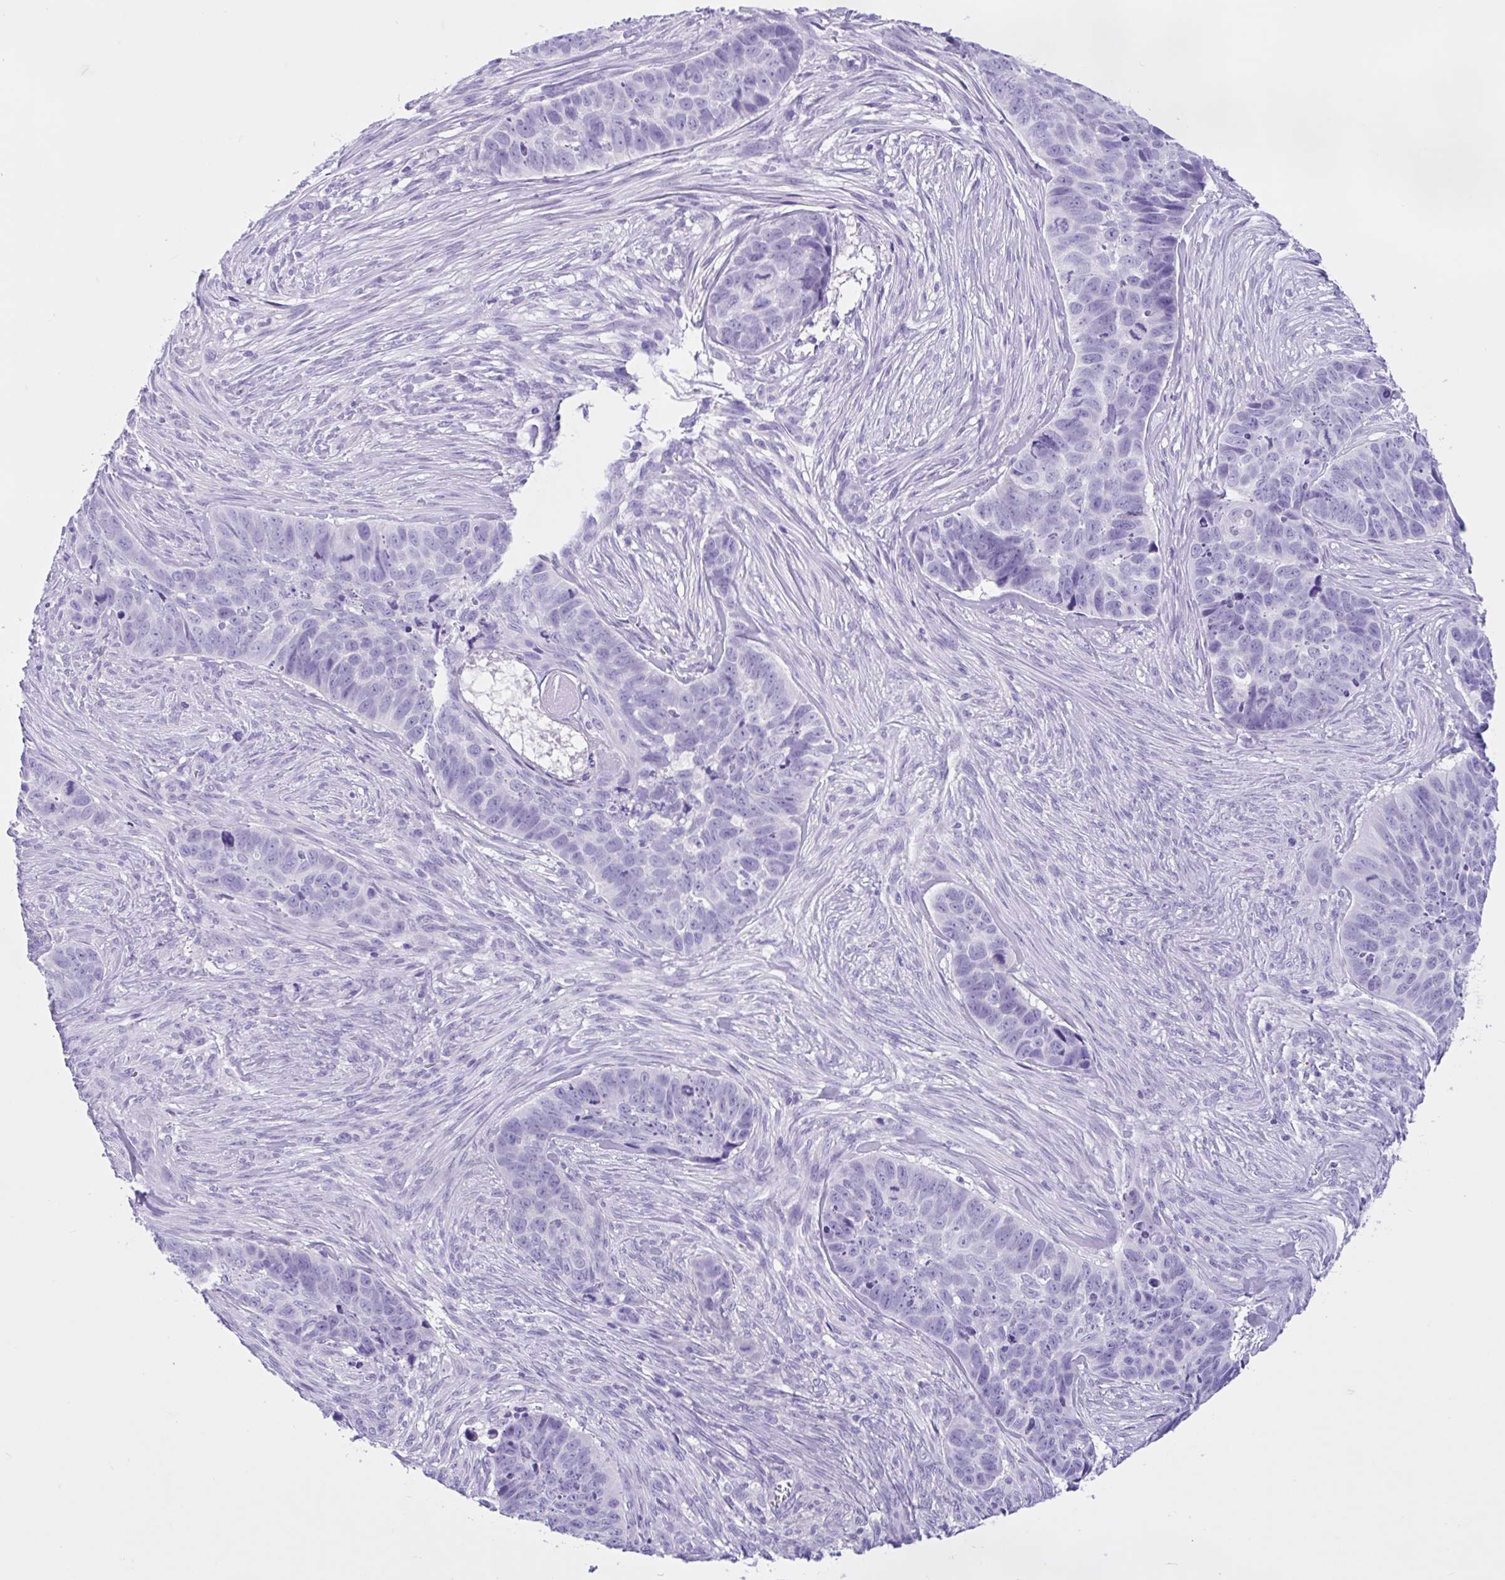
{"staining": {"intensity": "negative", "quantity": "none", "location": "none"}, "tissue": "skin cancer", "cell_type": "Tumor cells", "image_type": "cancer", "snomed": [{"axis": "morphology", "description": "Basal cell carcinoma"}, {"axis": "topography", "description": "Skin"}], "caption": "A histopathology image of human skin basal cell carcinoma is negative for staining in tumor cells.", "gene": "ZNF319", "patient": {"sex": "female", "age": 82}}